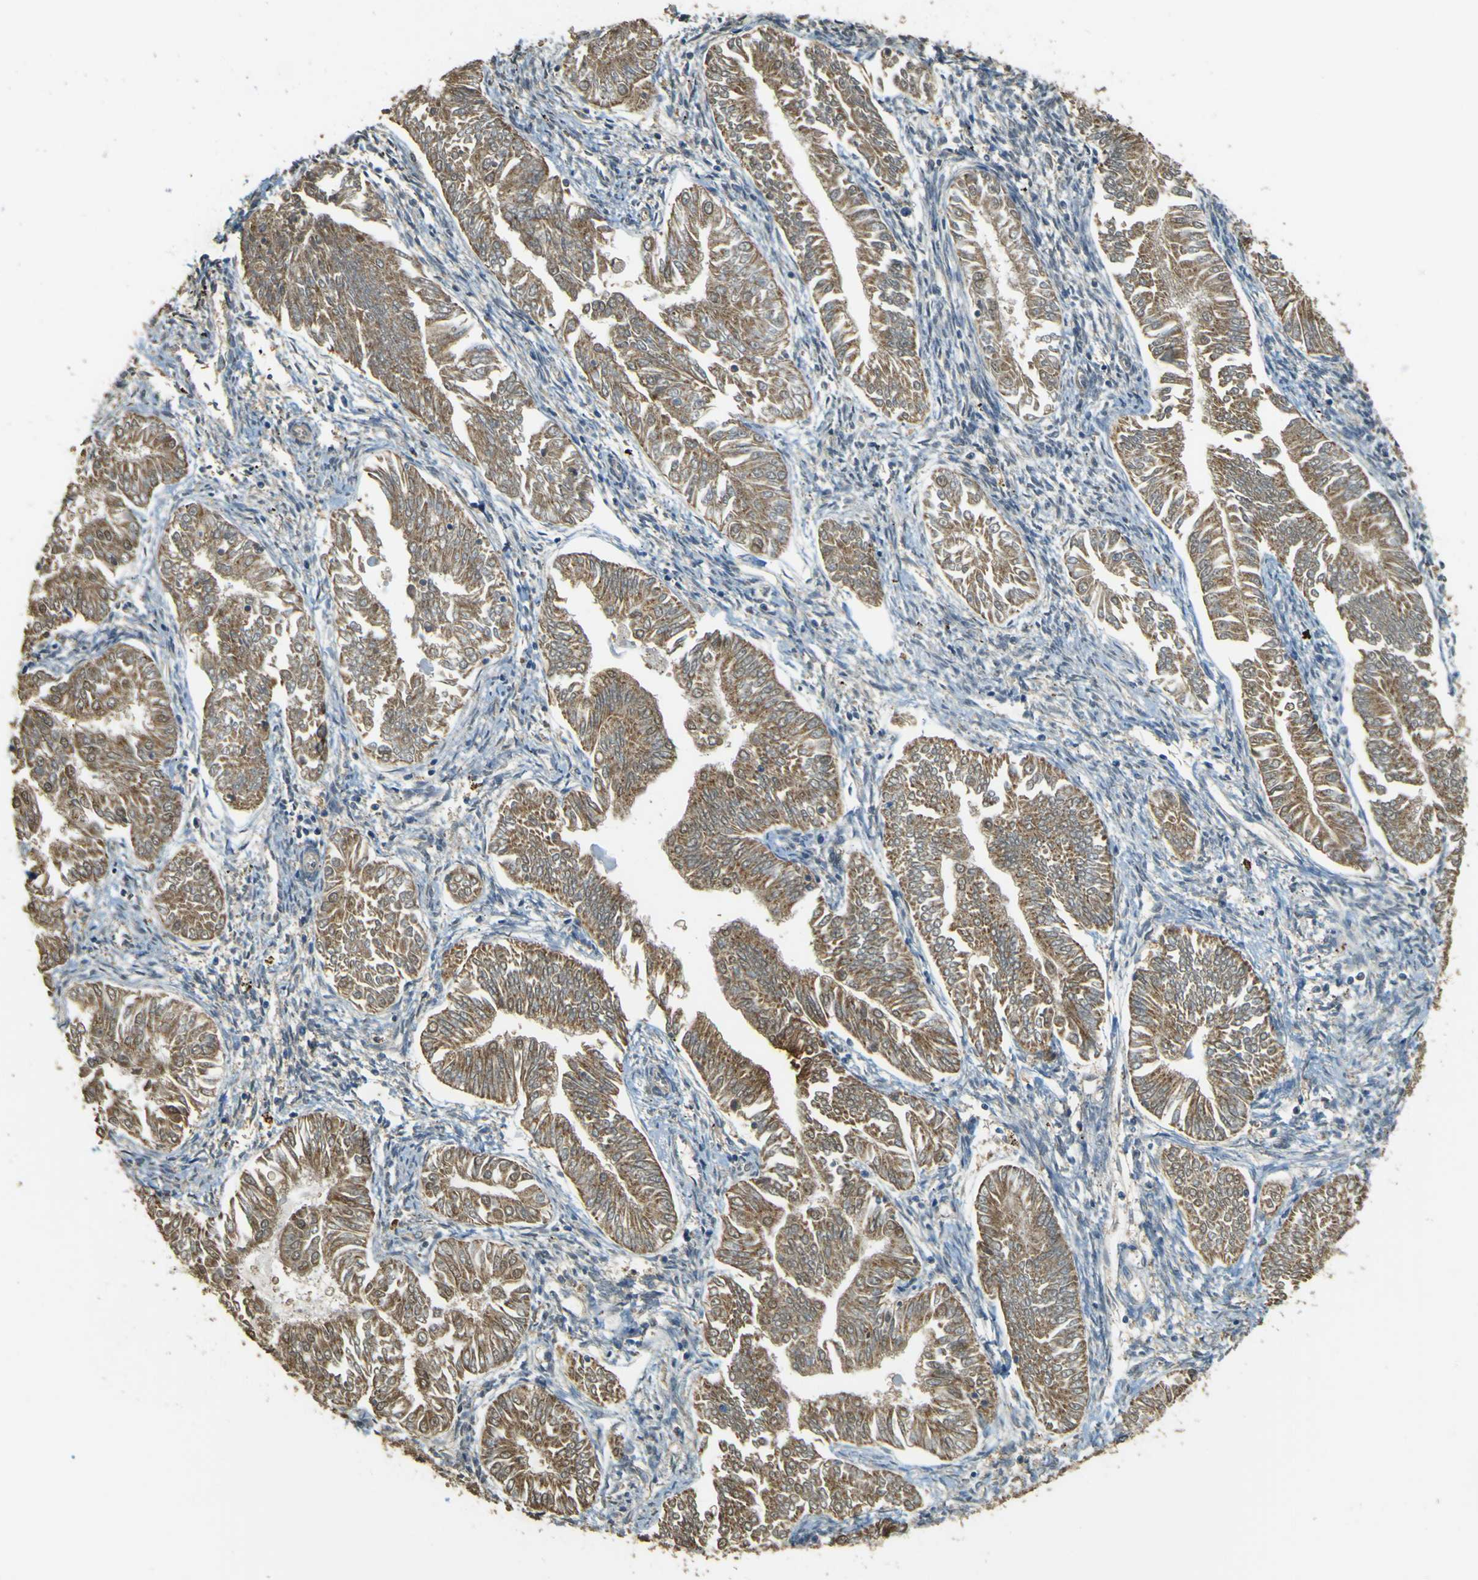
{"staining": {"intensity": "moderate", "quantity": ">75%", "location": "cytoplasmic/membranous"}, "tissue": "endometrial cancer", "cell_type": "Tumor cells", "image_type": "cancer", "snomed": [{"axis": "morphology", "description": "Adenocarcinoma, NOS"}, {"axis": "topography", "description": "Endometrium"}], "caption": "The photomicrograph reveals a brown stain indicating the presence of a protein in the cytoplasmic/membranous of tumor cells in endometrial adenocarcinoma.", "gene": "GOLGA1", "patient": {"sex": "female", "age": 53}}